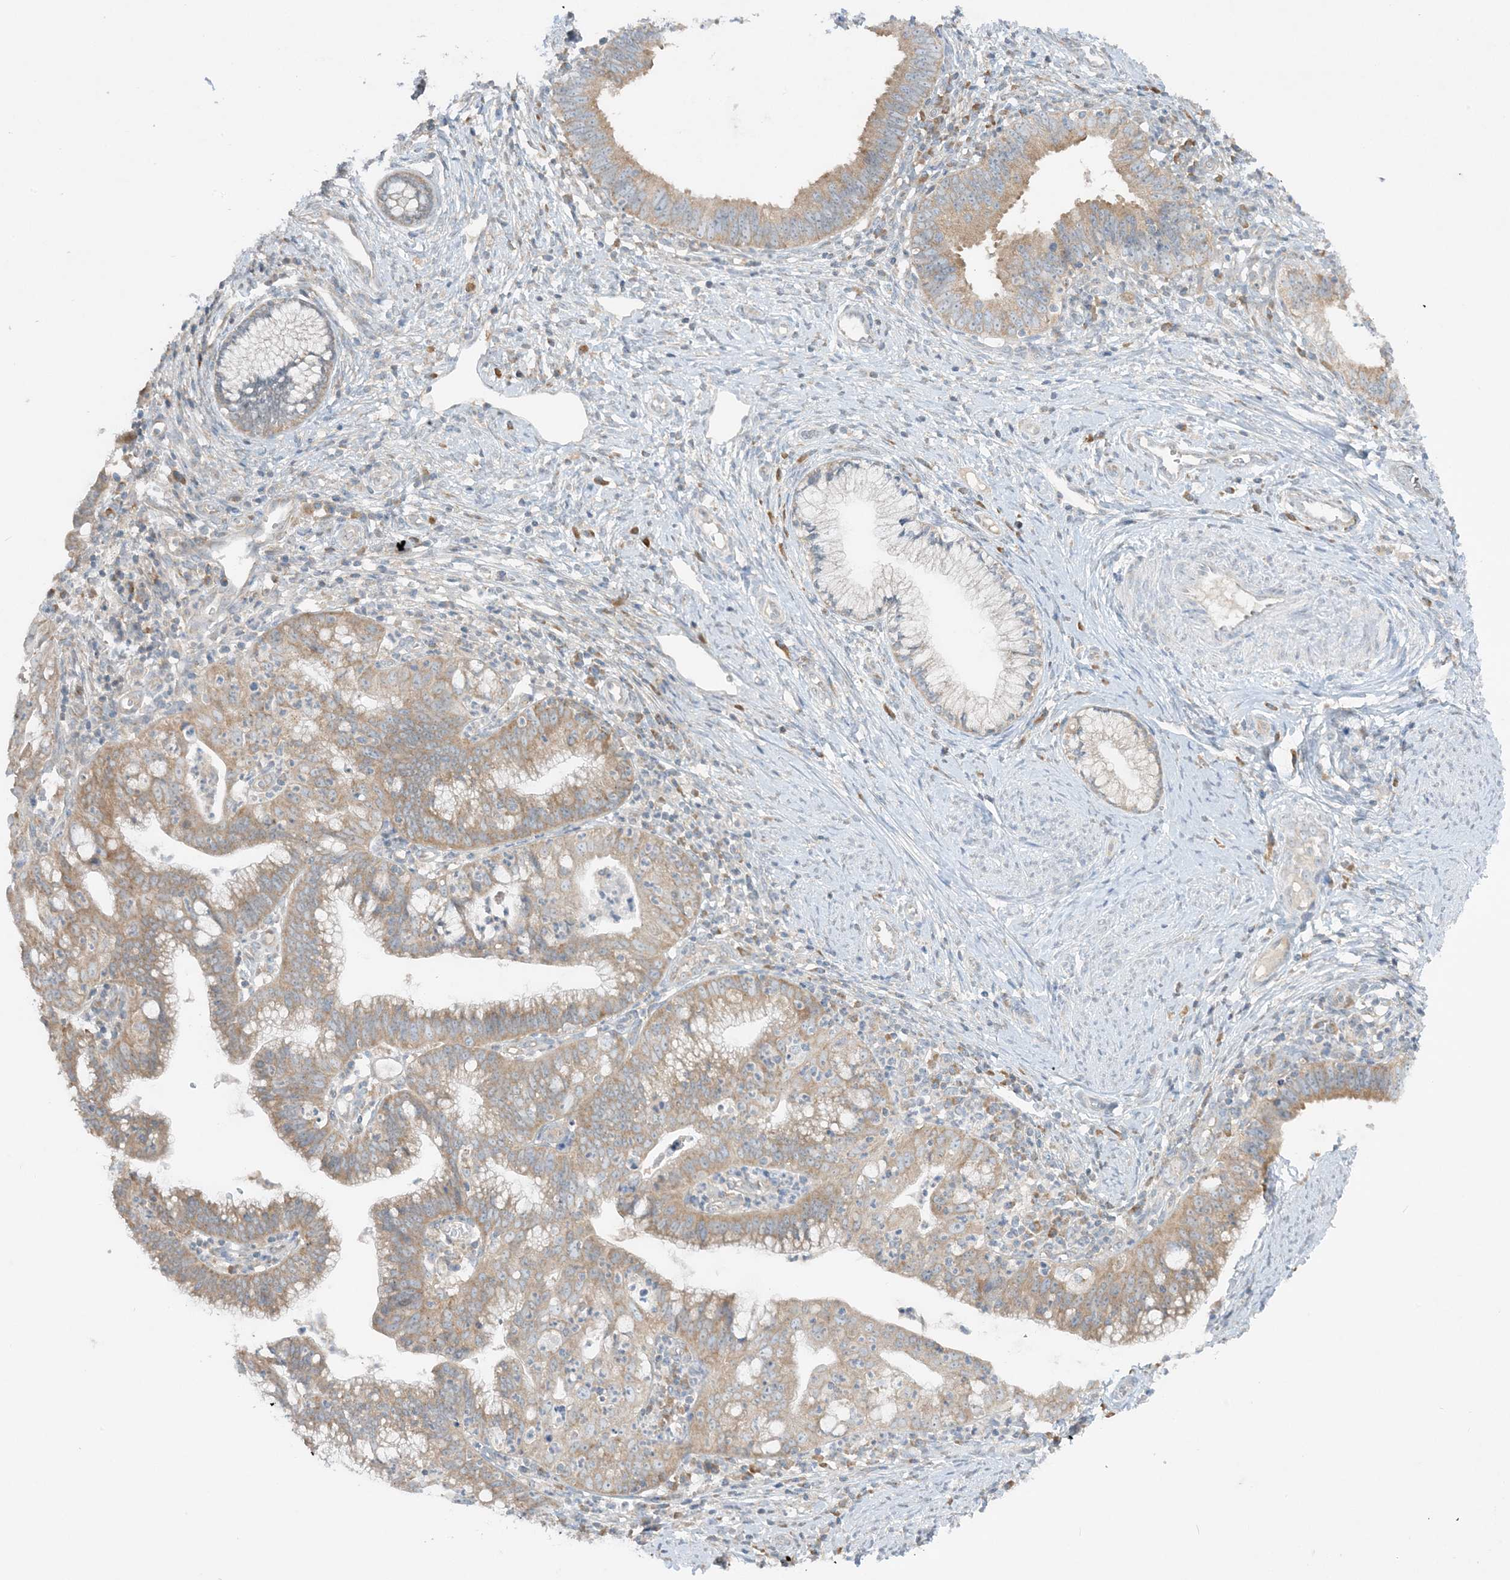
{"staining": {"intensity": "moderate", "quantity": ">75%", "location": "cytoplasmic/membranous"}, "tissue": "cervical cancer", "cell_type": "Tumor cells", "image_type": "cancer", "snomed": [{"axis": "morphology", "description": "Adenocarcinoma, NOS"}, {"axis": "topography", "description": "Cervix"}], "caption": "Cervical cancer (adenocarcinoma) stained with a protein marker shows moderate staining in tumor cells.", "gene": "RPP40", "patient": {"sex": "female", "age": 36}}